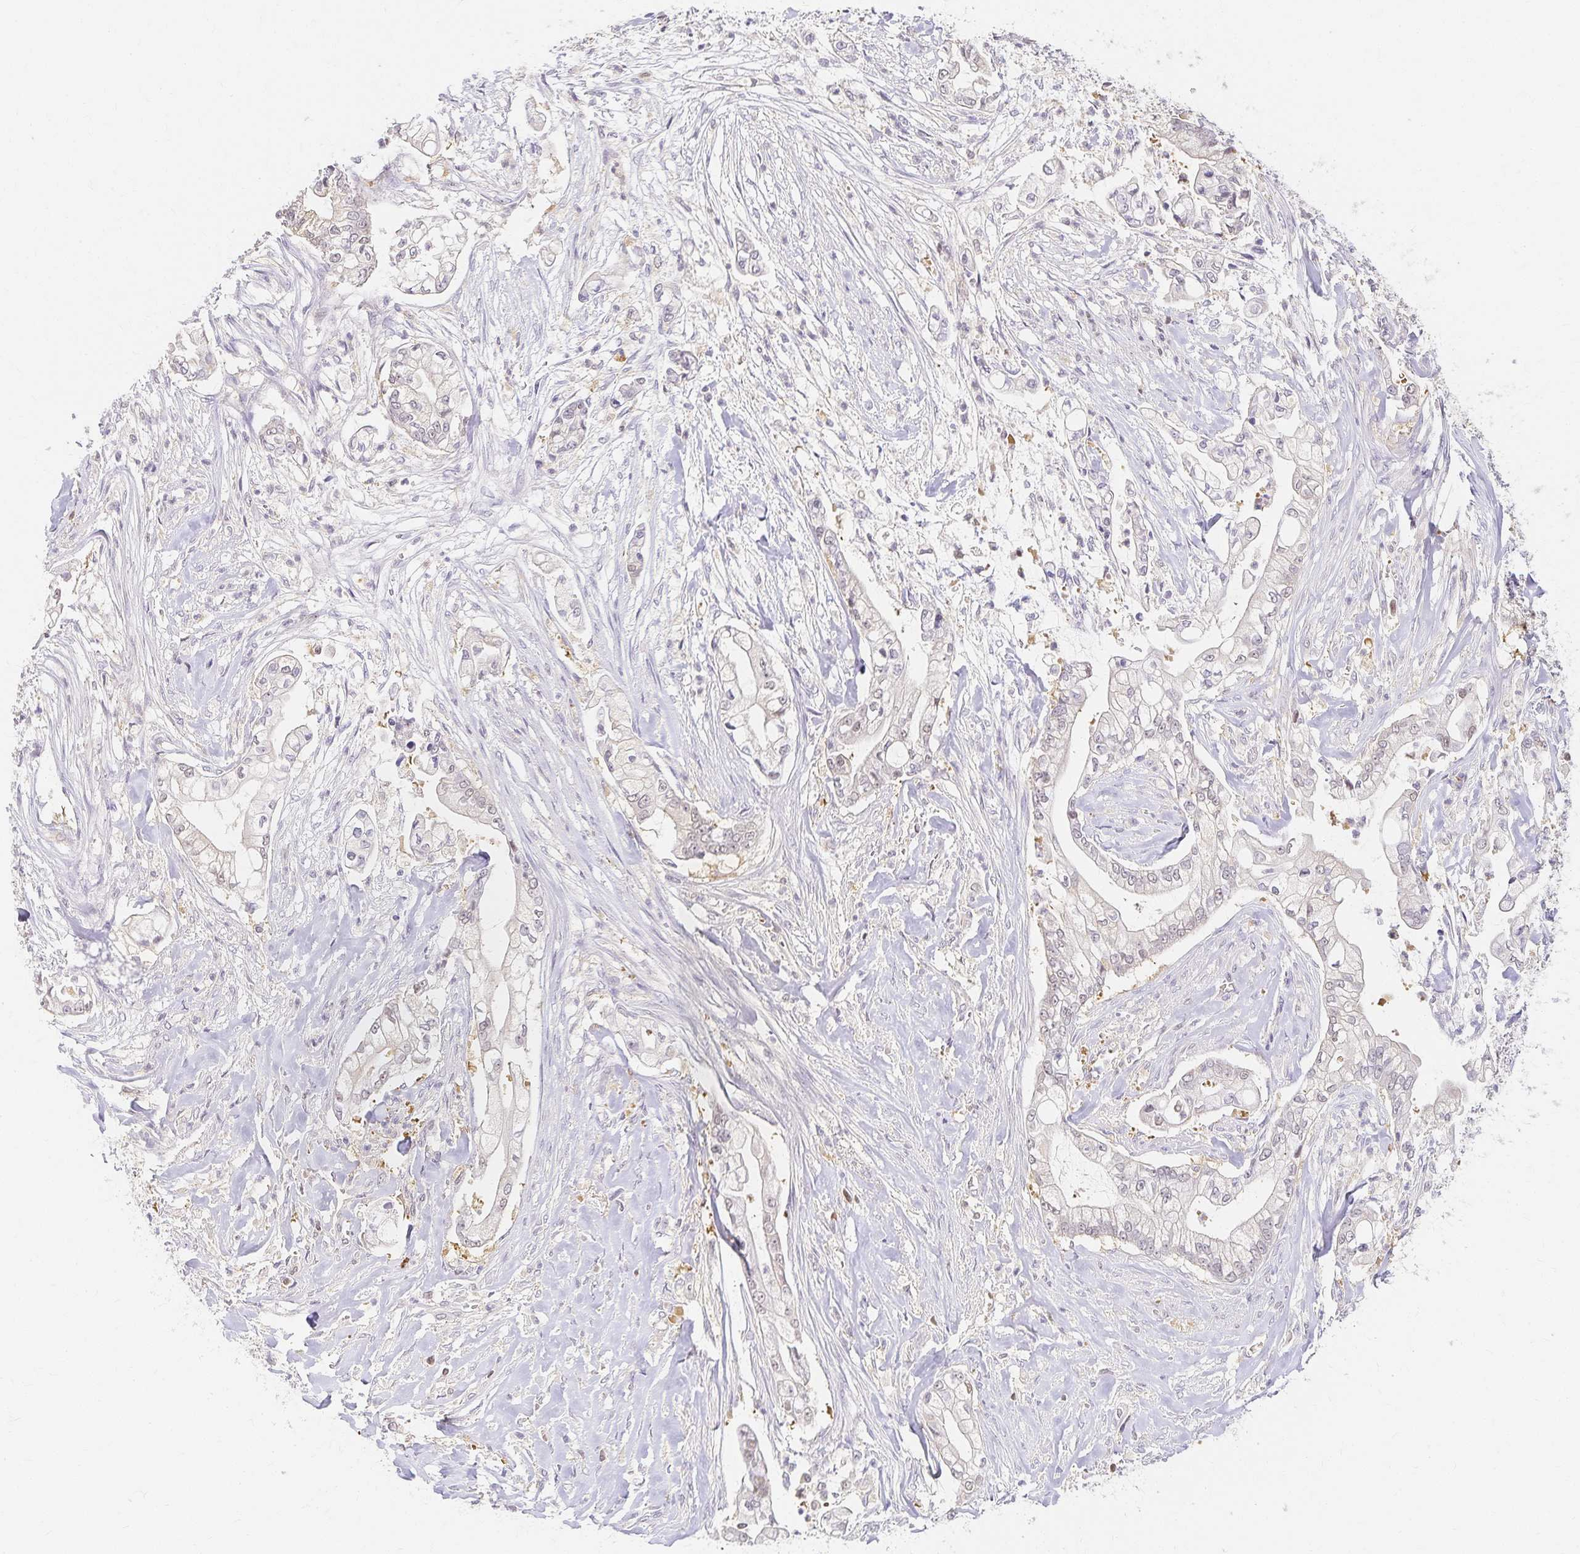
{"staining": {"intensity": "negative", "quantity": "none", "location": "none"}, "tissue": "pancreatic cancer", "cell_type": "Tumor cells", "image_type": "cancer", "snomed": [{"axis": "morphology", "description": "Adenocarcinoma, NOS"}, {"axis": "topography", "description": "Pancreas"}], "caption": "An immunohistochemistry image of pancreatic cancer is shown. There is no staining in tumor cells of pancreatic cancer.", "gene": "AZGP1", "patient": {"sex": "female", "age": 69}}